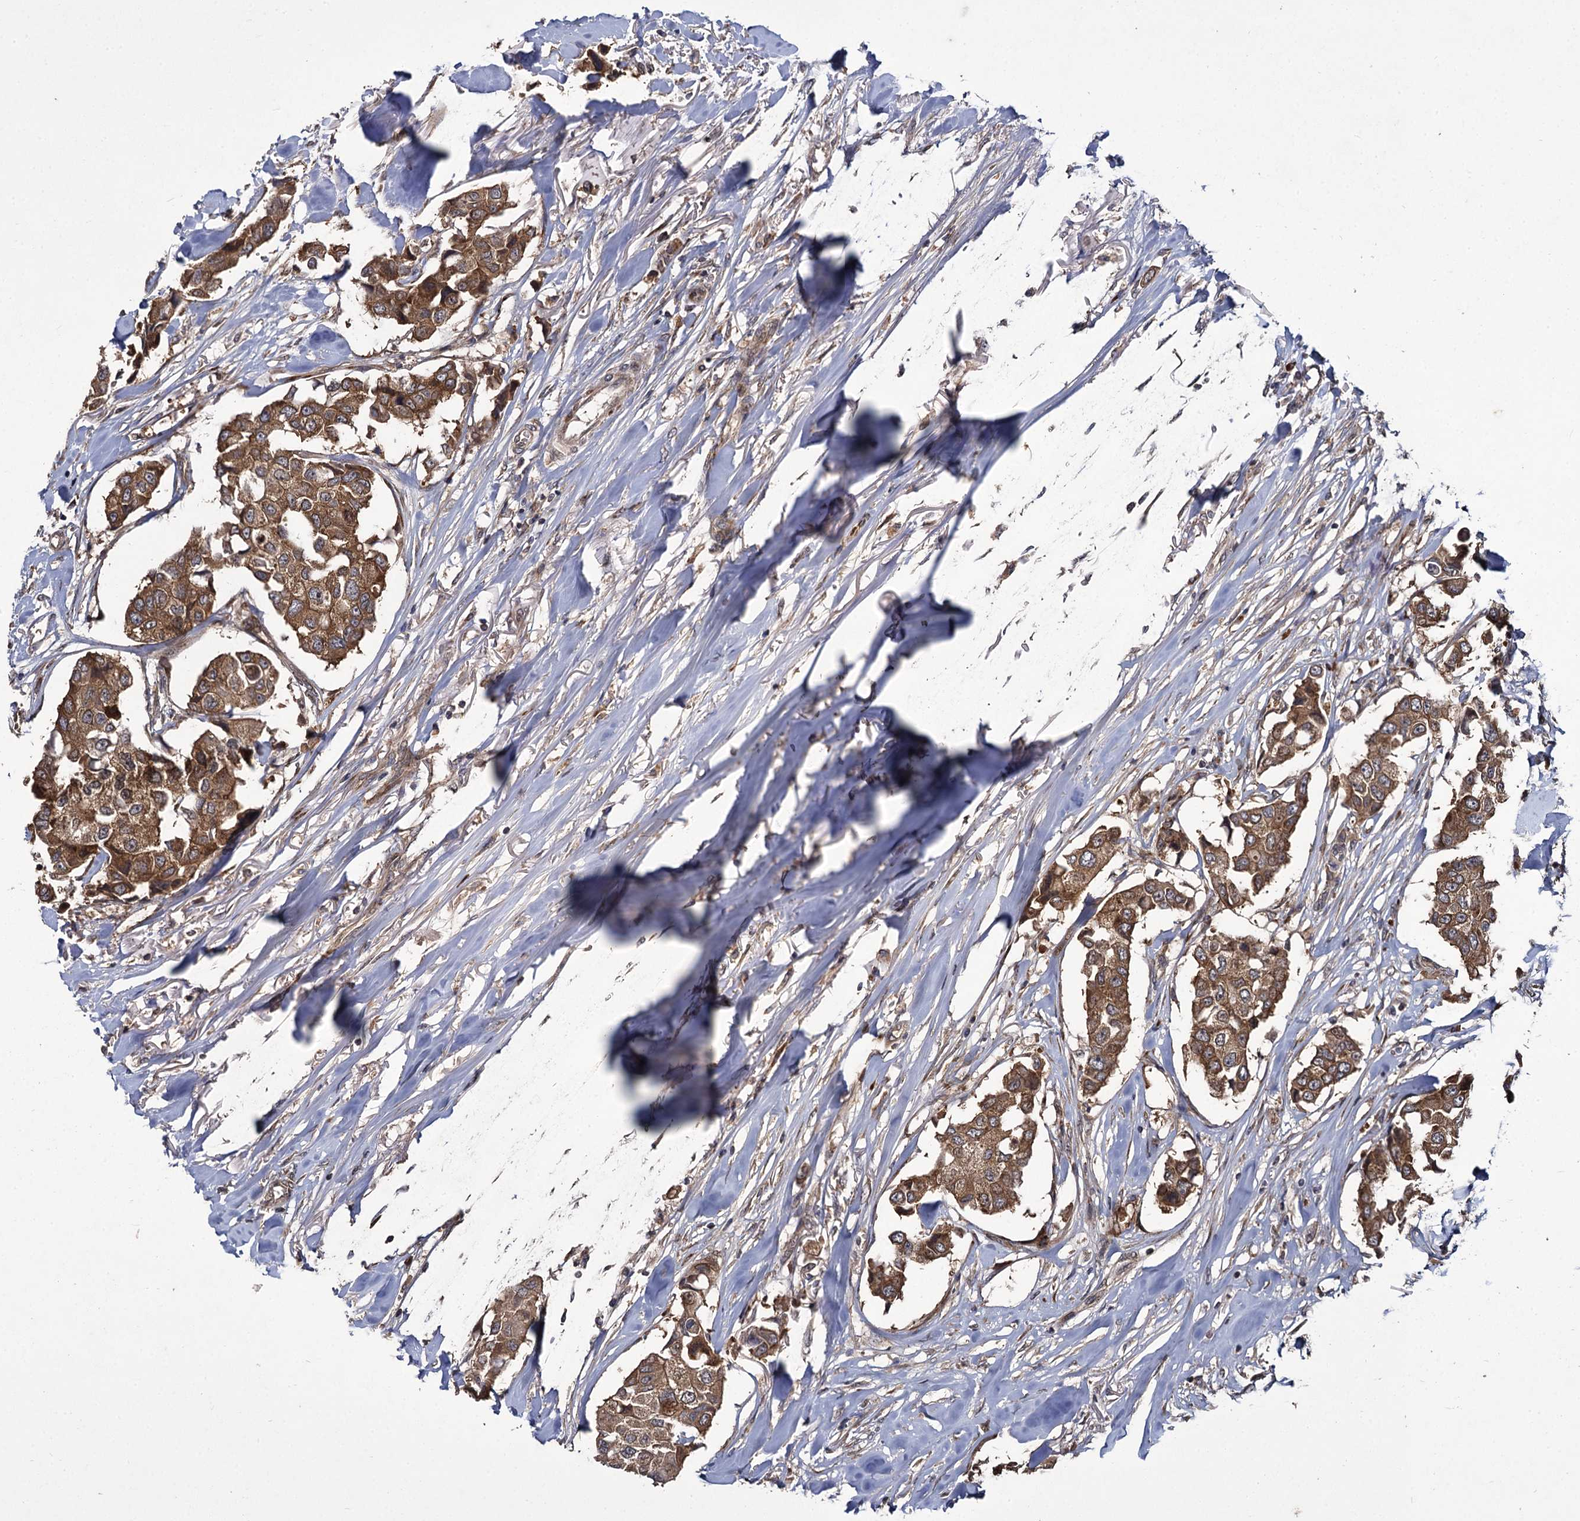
{"staining": {"intensity": "moderate", "quantity": ">75%", "location": "cytoplasmic/membranous"}, "tissue": "breast cancer", "cell_type": "Tumor cells", "image_type": "cancer", "snomed": [{"axis": "morphology", "description": "Duct carcinoma"}, {"axis": "topography", "description": "Breast"}], "caption": "Moderate cytoplasmic/membranous positivity is appreciated in approximately >75% of tumor cells in breast cancer (intraductal carcinoma).", "gene": "INPPL1", "patient": {"sex": "female", "age": 80}}